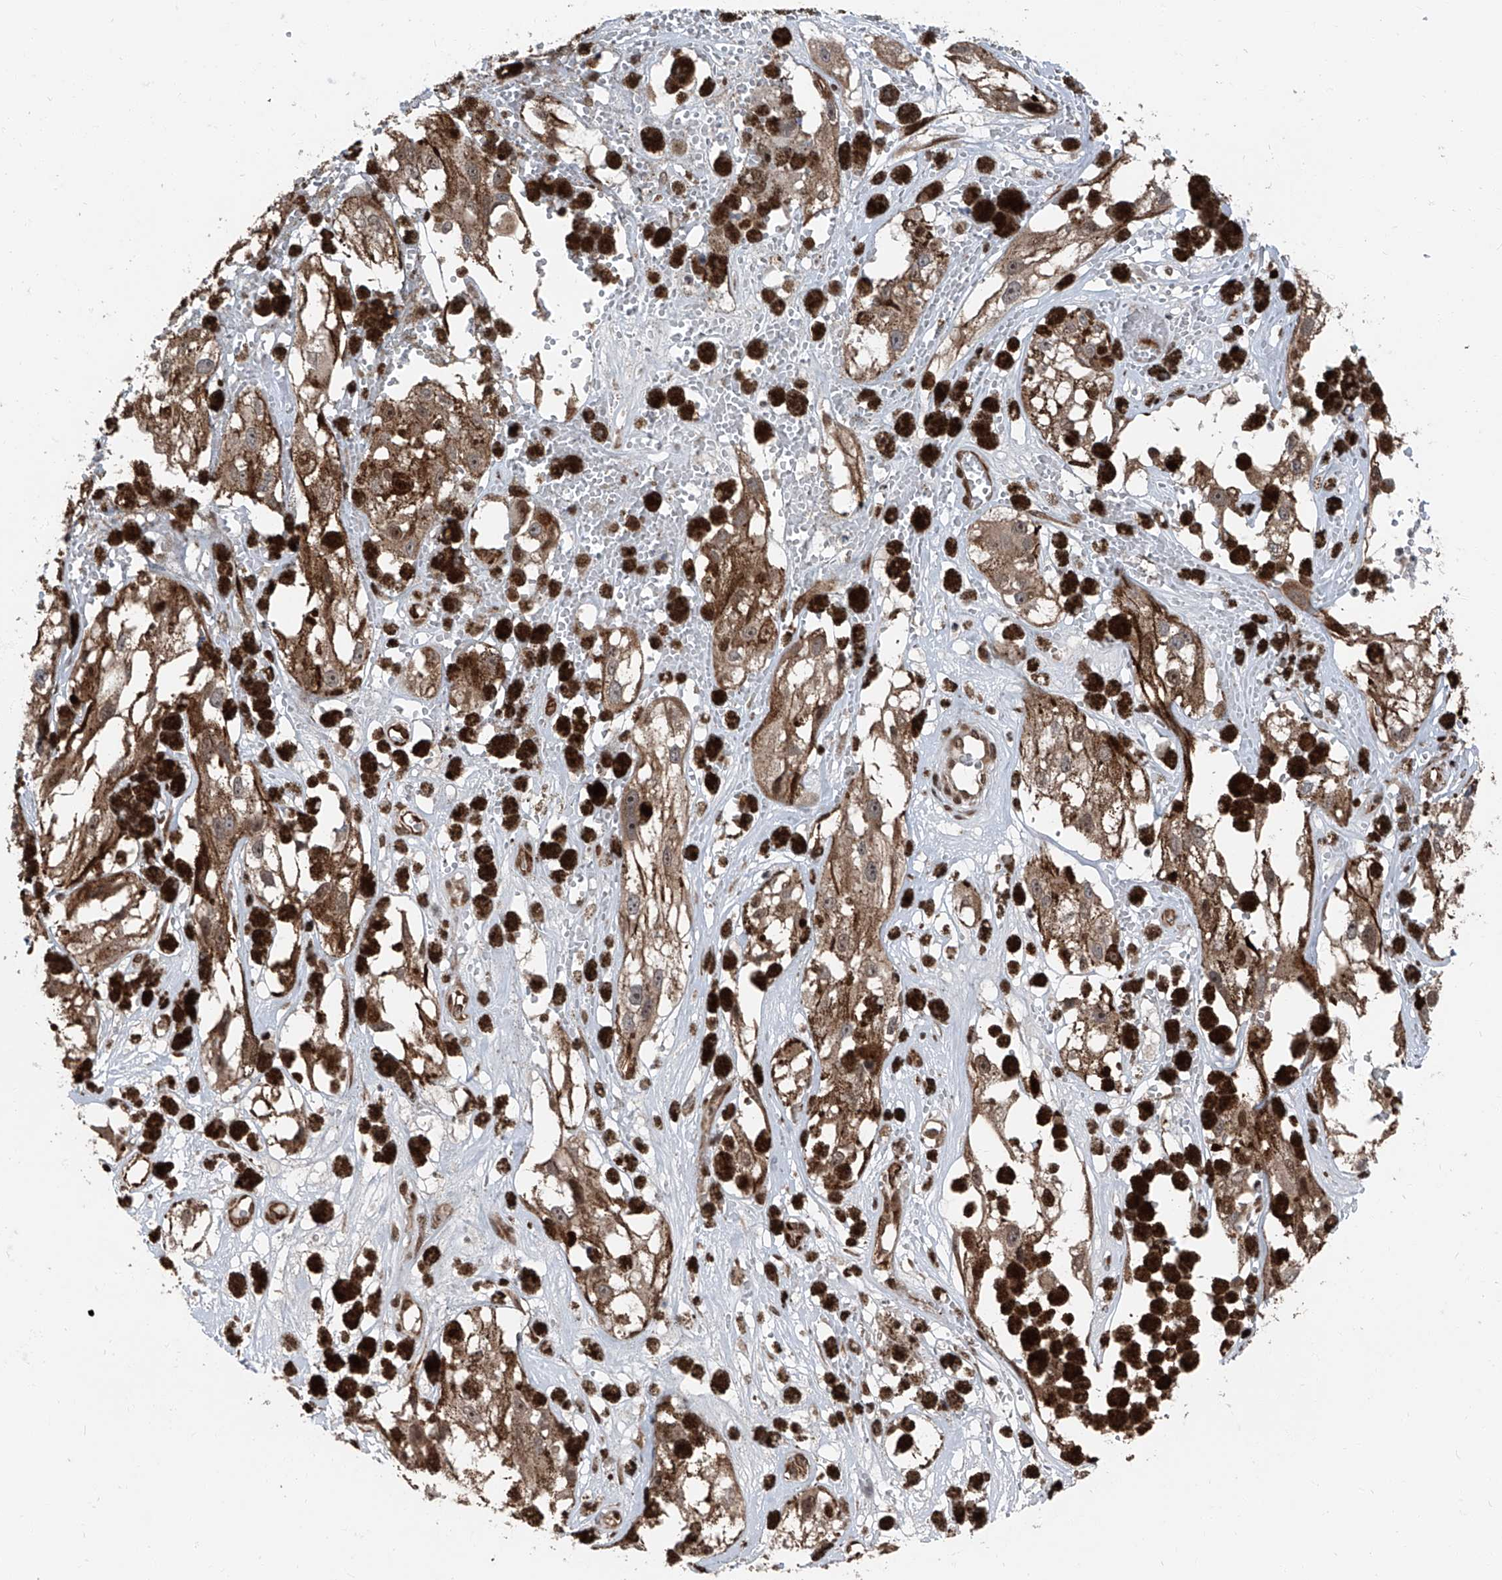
{"staining": {"intensity": "moderate", "quantity": ">75%", "location": "cytoplasmic/membranous"}, "tissue": "melanoma", "cell_type": "Tumor cells", "image_type": "cancer", "snomed": [{"axis": "morphology", "description": "Malignant melanoma, NOS"}, {"axis": "topography", "description": "Skin"}], "caption": "The image reveals a brown stain indicating the presence of a protein in the cytoplasmic/membranous of tumor cells in malignant melanoma. The protein is shown in brown color, while the nuclei are stained blue.", "gene": "FKBP5", "patient": {"sex": "male", "age": 88}}